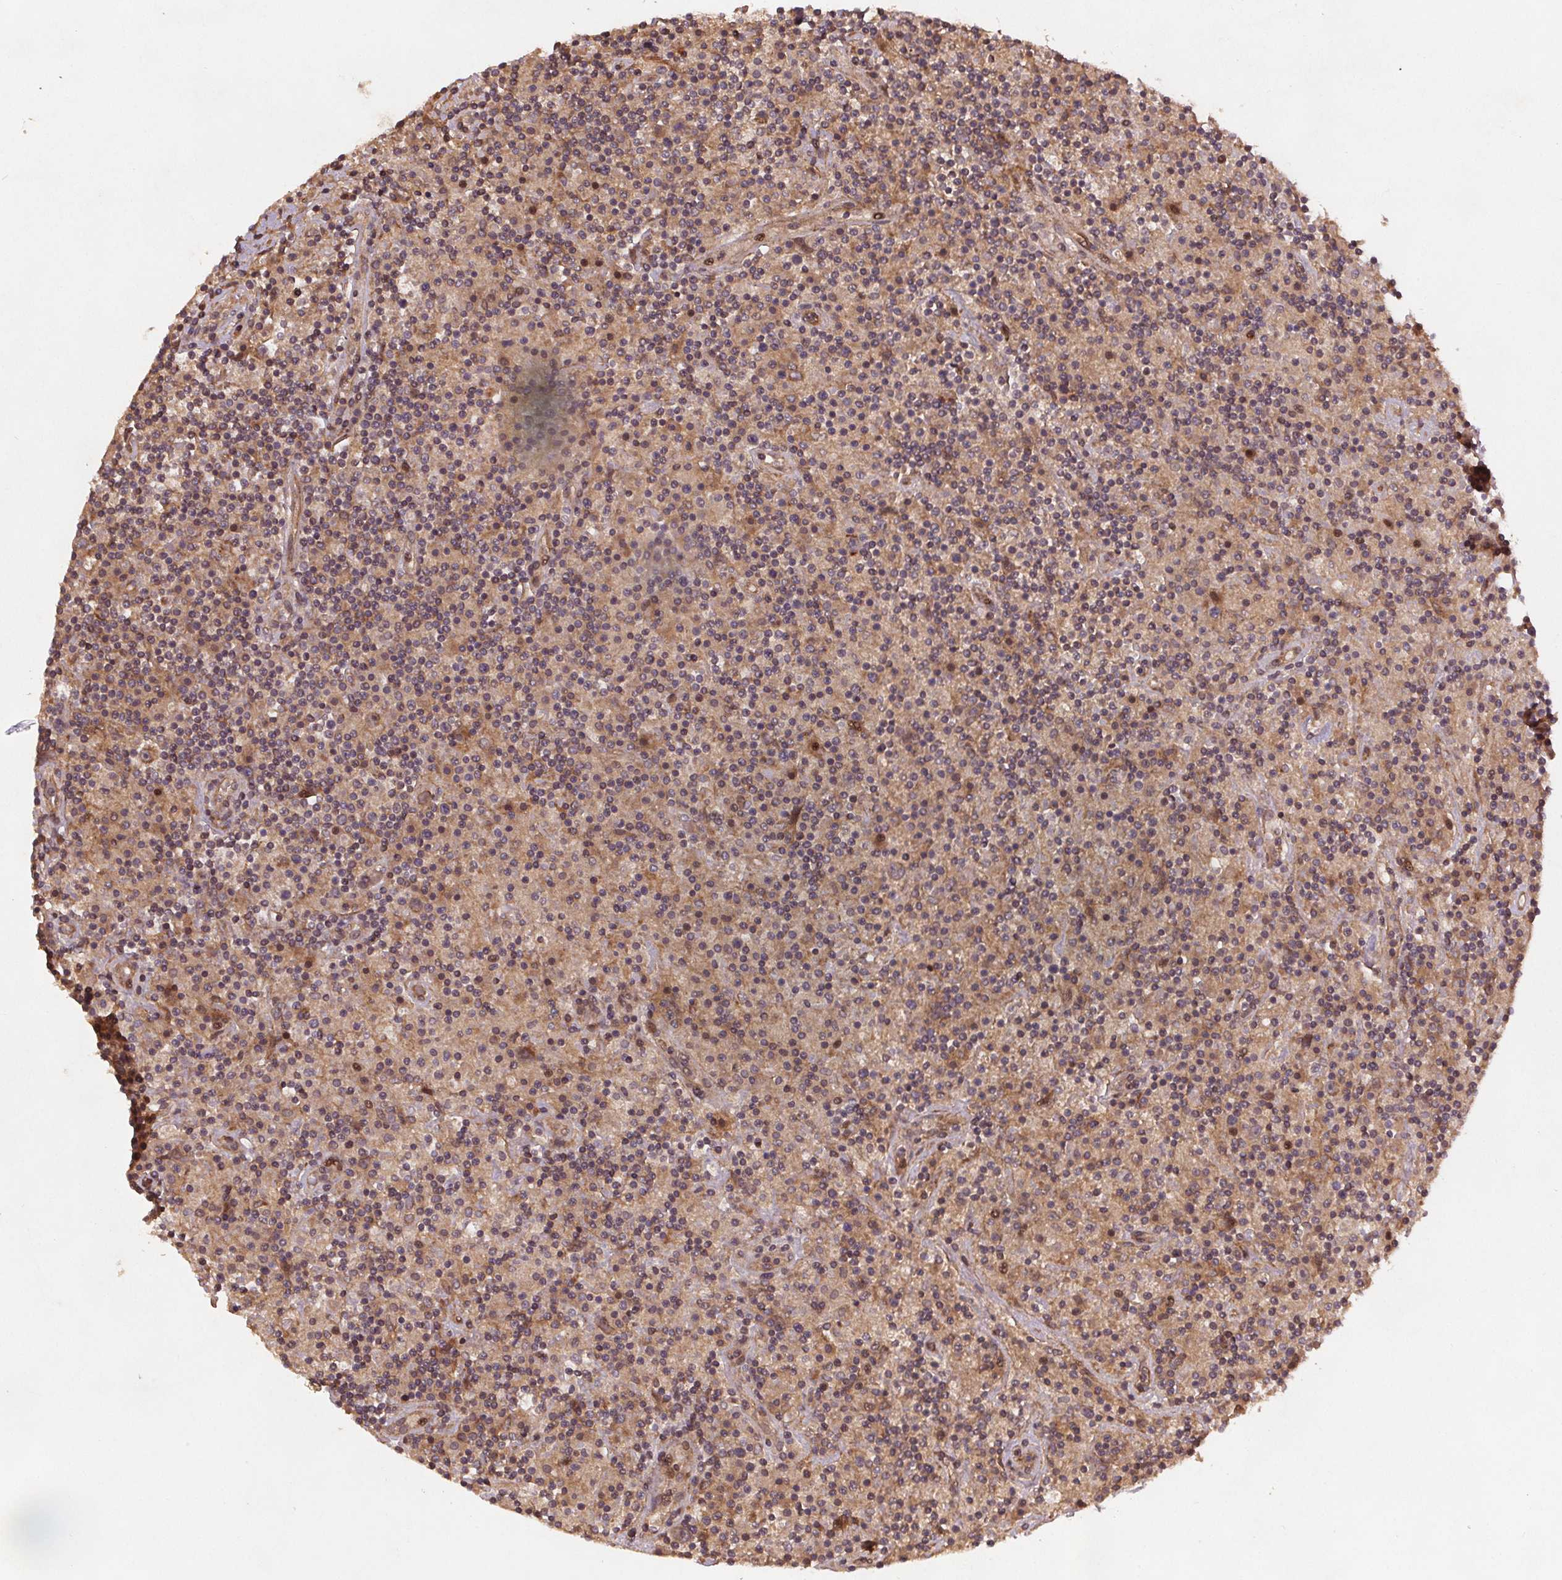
{"staining": {"intensity": "weak", "quantity": ">75%", "location": "cytoplasmic/membranous"}, "tissue": "lymphoma", "cell_type": "Tumor cells", "image_type": "cancer", "snomed": [{"axis": "morphology", "description": "Hodgkin's disease, NOS"}, {"axis": "topography", "description": "Lymph node"}], "caption": "Weak cytoplasmic/membranous staining for a protein is present in approximately >75% of tumor cells of Hodgkin's disease using immunohistochemistry.", "gene": "SEC14L2", "patient": {"sex": "male", "age": 70}}